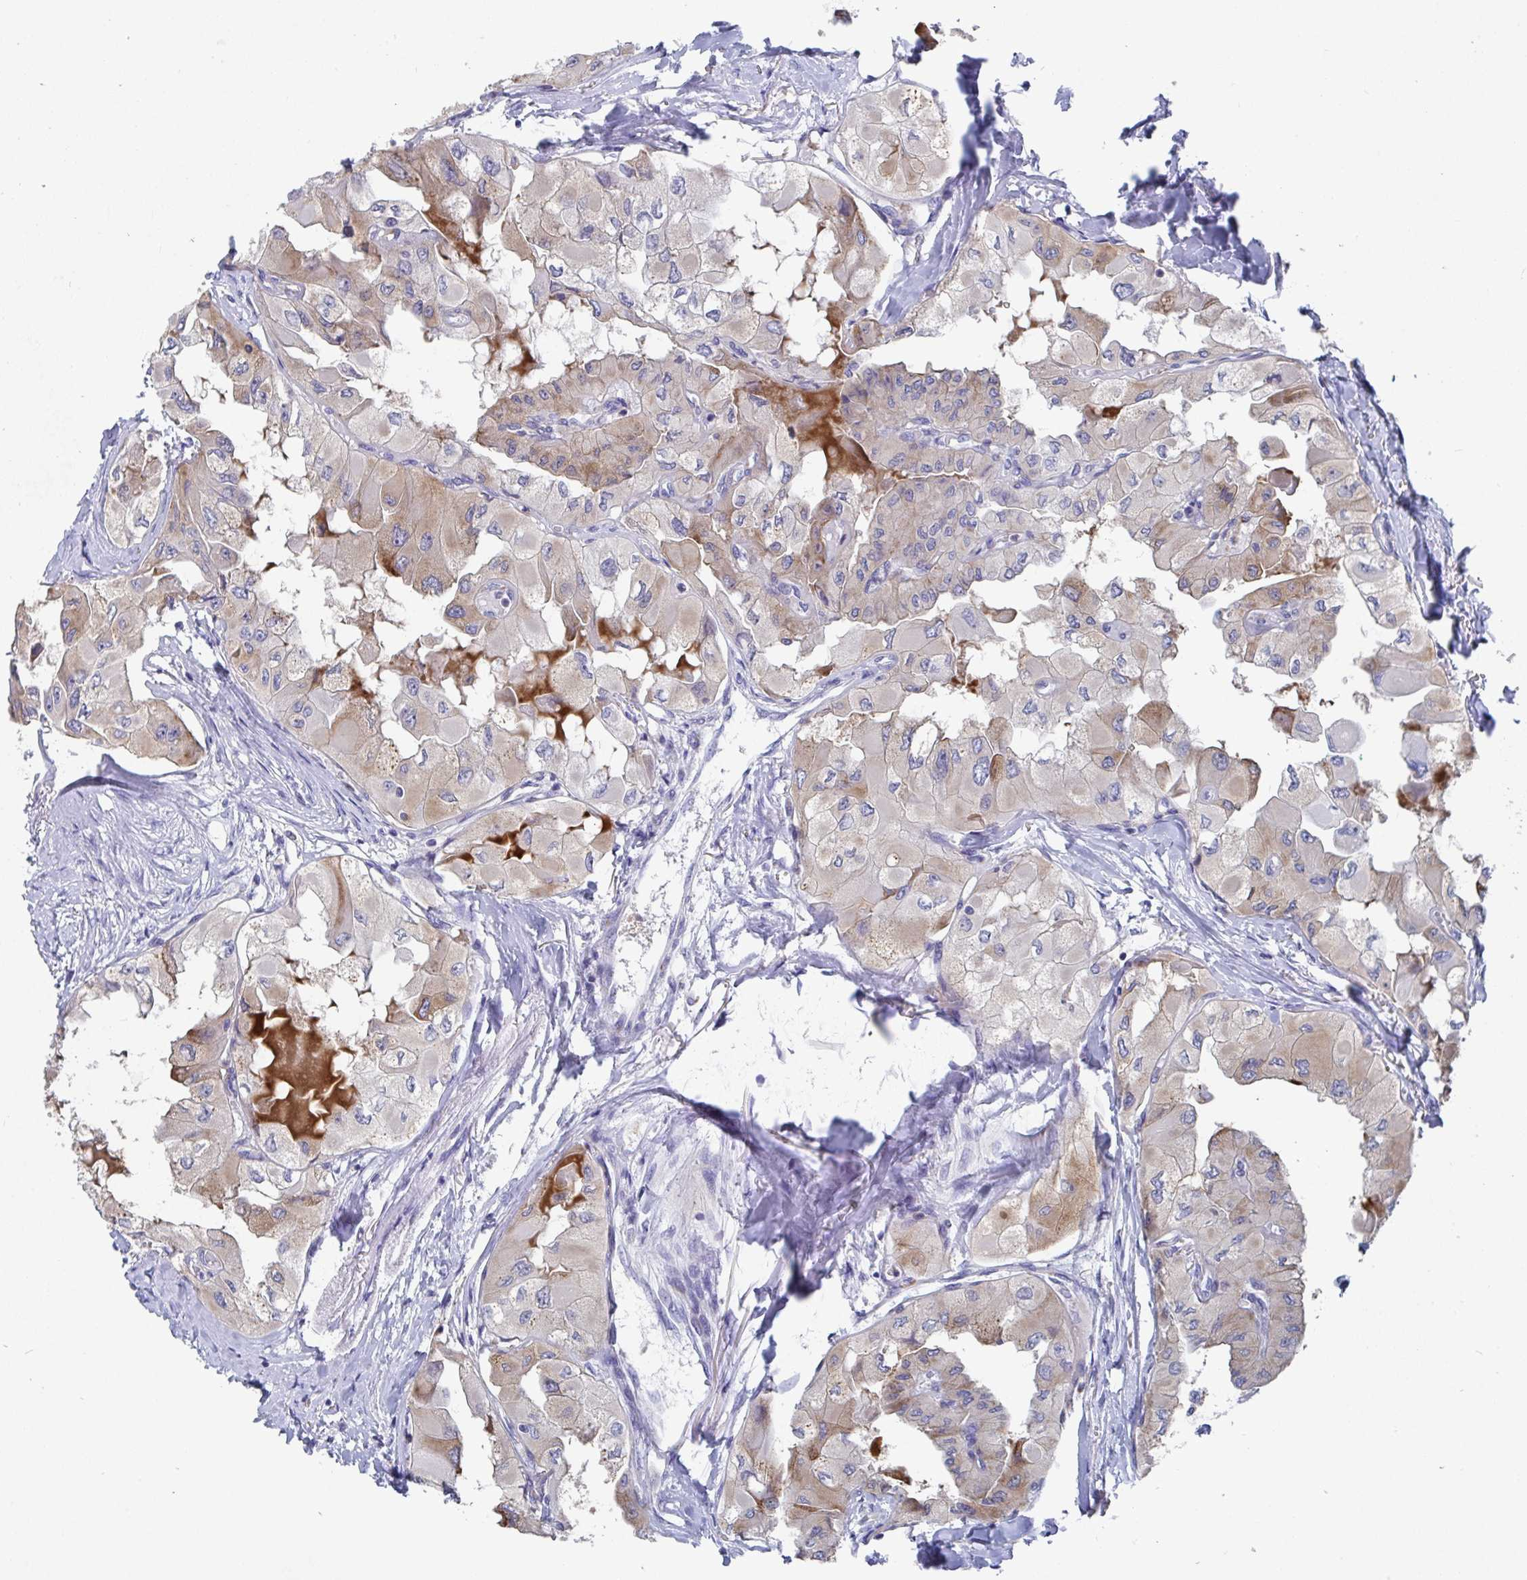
{"staining": {"intensity": "weak", "quantity": ">75%", "location": "cytoplasmic/membranous"}, "tissue": "thyroid cancer", "cell_type": "Tumor cells", "image_type": "cancer", "snomed": [{"axis": "morphology", "description": "Normal tissue, NOS"}, {"axis": "morphology", "description": "Papillary adenocarcinoma, NOS"}, {"axis": "topography", "description": "Thyroid gland"}], "caption": "There is low levels of weak cytoplasmic/membranous staining in tumor cells of thyroid papillary adenocarcinoma, as demonstrated by immunohistochemical staining (brown color).", "gene": "TAS2R39", "patient": {"sex": "female", "age": 59}}